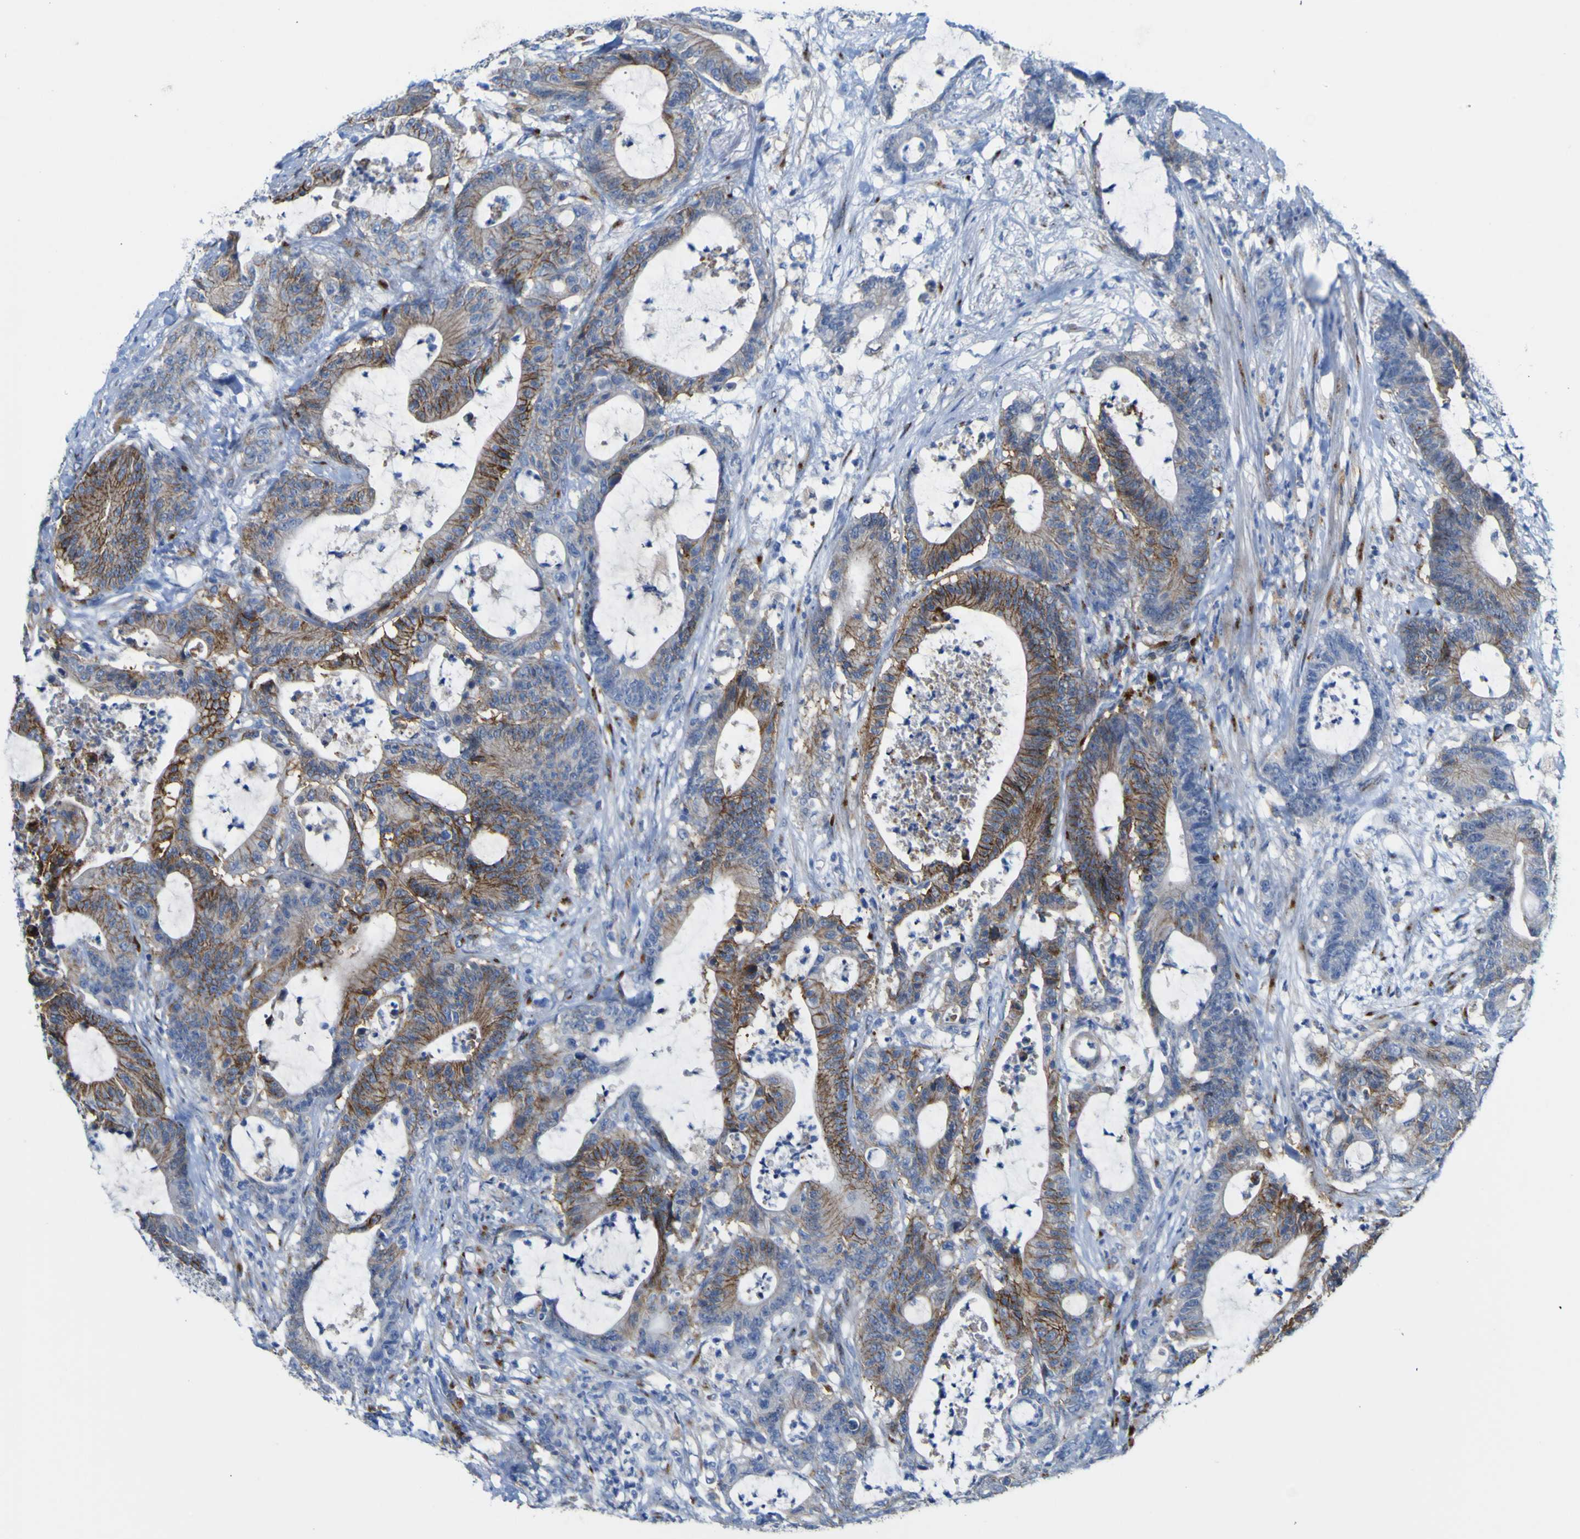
{"staining": {"intensity": "moderate", "quantity": ">75%", "location": "cytoplasmic/membranous"}, "tissue": "colorectal cancer", "cell_type": "Tumor cells", "image_type": "cancer", "snomed": [{"axis": "morphology", "description": "Adenocarcinoma, NOS"}, {"axis": "topography", "description": "Colon"}], "caption": "A micrograph of human colorectal cancer (adenocarcinoma) stained for a protein shows moderate cytoplasmic/membranous brown staining in tumor cells. (DAB IHC with brightfield microscopy, high magnification).", "gene": "PTPRF", "patient": {"sex": "female", "age": 84}}